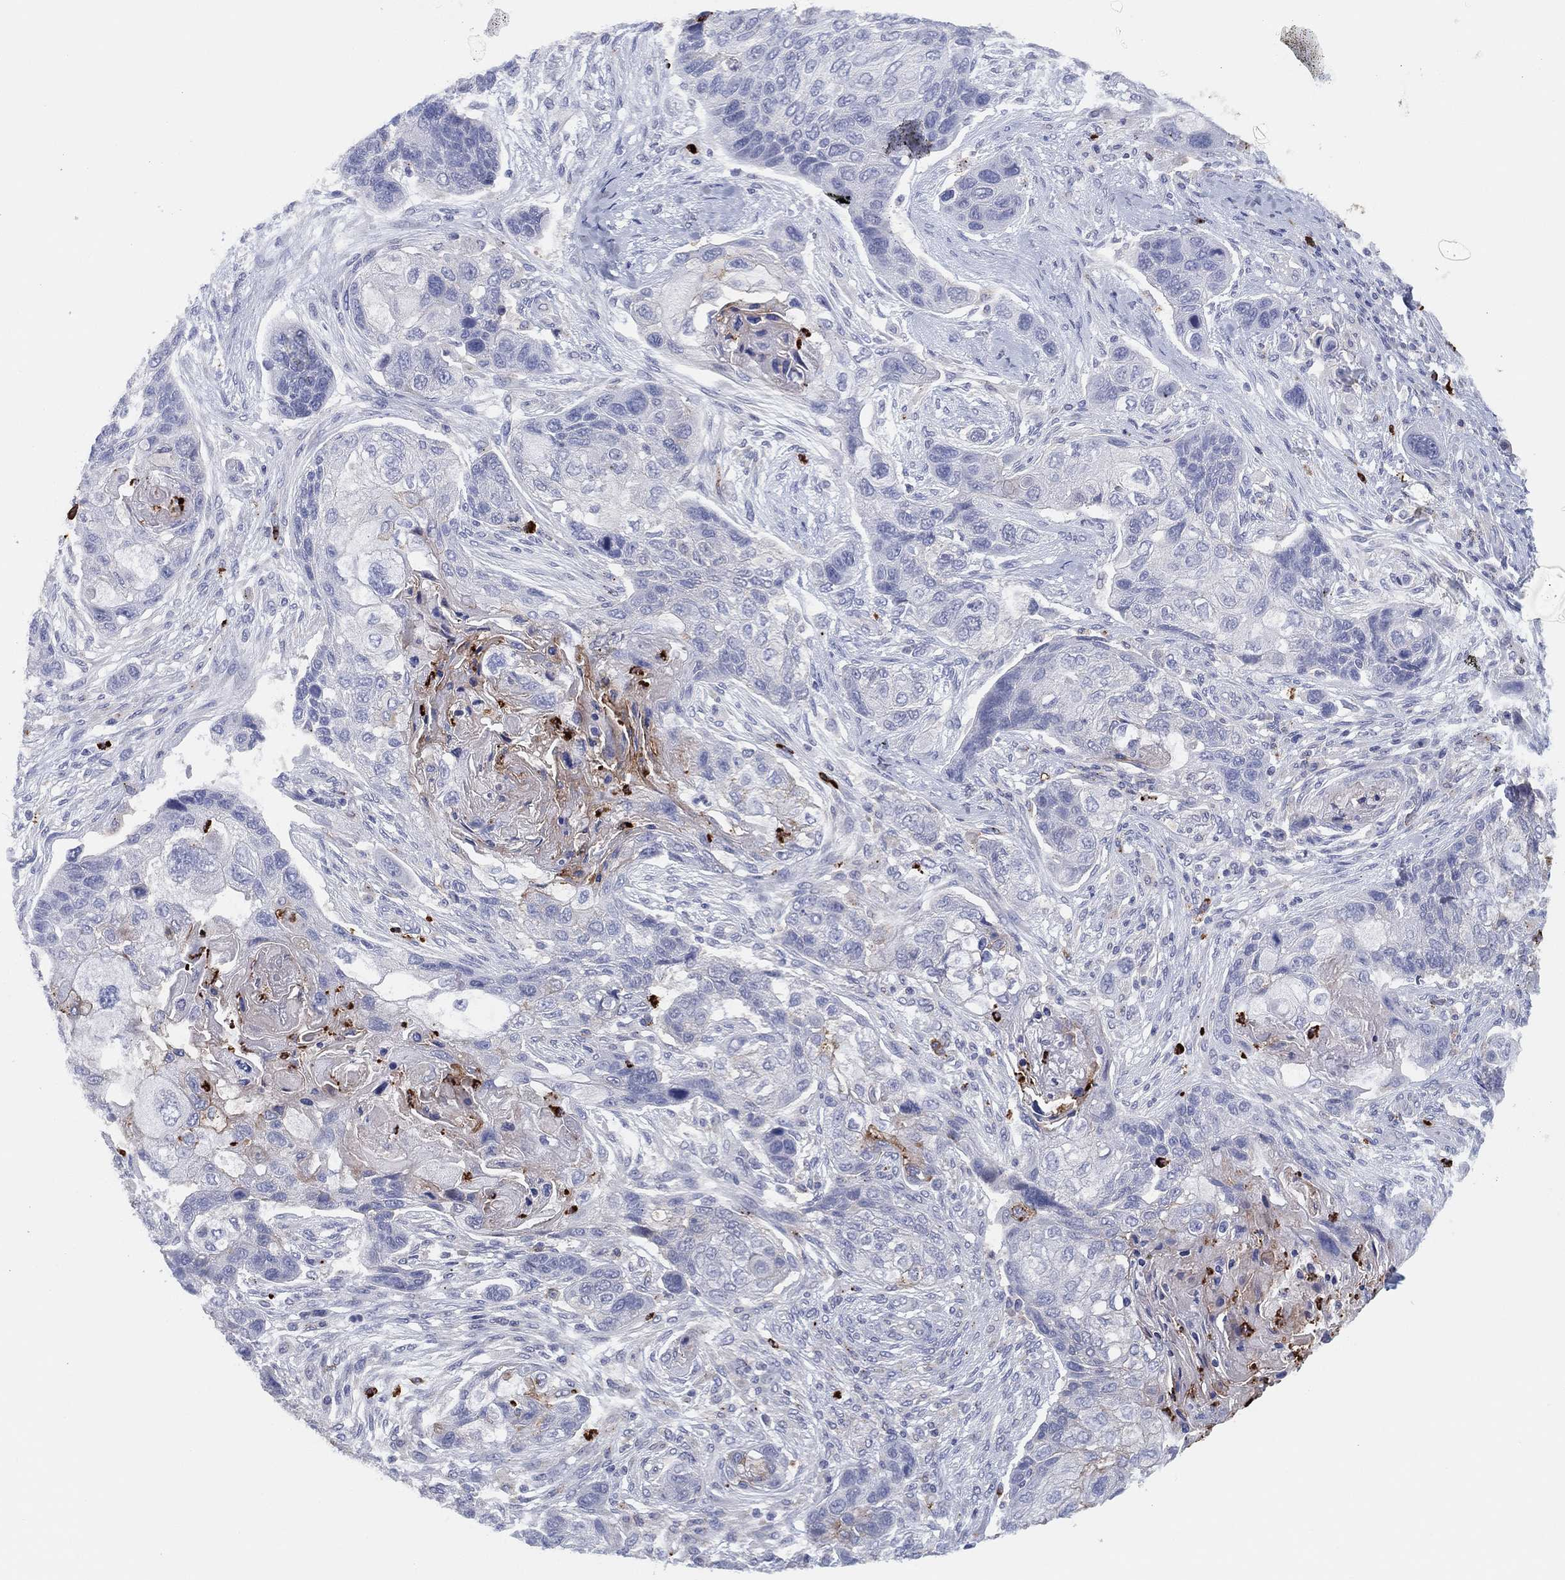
{"staining": {"intensity": "negative", "quantity": "none", "location": "none"}, "tissue": "lung cancer", "cell_type": "Tumor cells", "image_type": "cancer", "snomed": [{"axis": "morphology", "description": "Squamous cell carcinoma, NOS"}, {"axis": "topography", "description": "Lung"}], "caption": "Immunohistochemistry (IHC) of lung cancer demonstrates no staining in tumor cells. (Brightfield microscopy of DAB immunohistochemistry (IHC) at high magnification).", "gene": "PLAC8", "patient": {"sex": "male", "age": 69}}